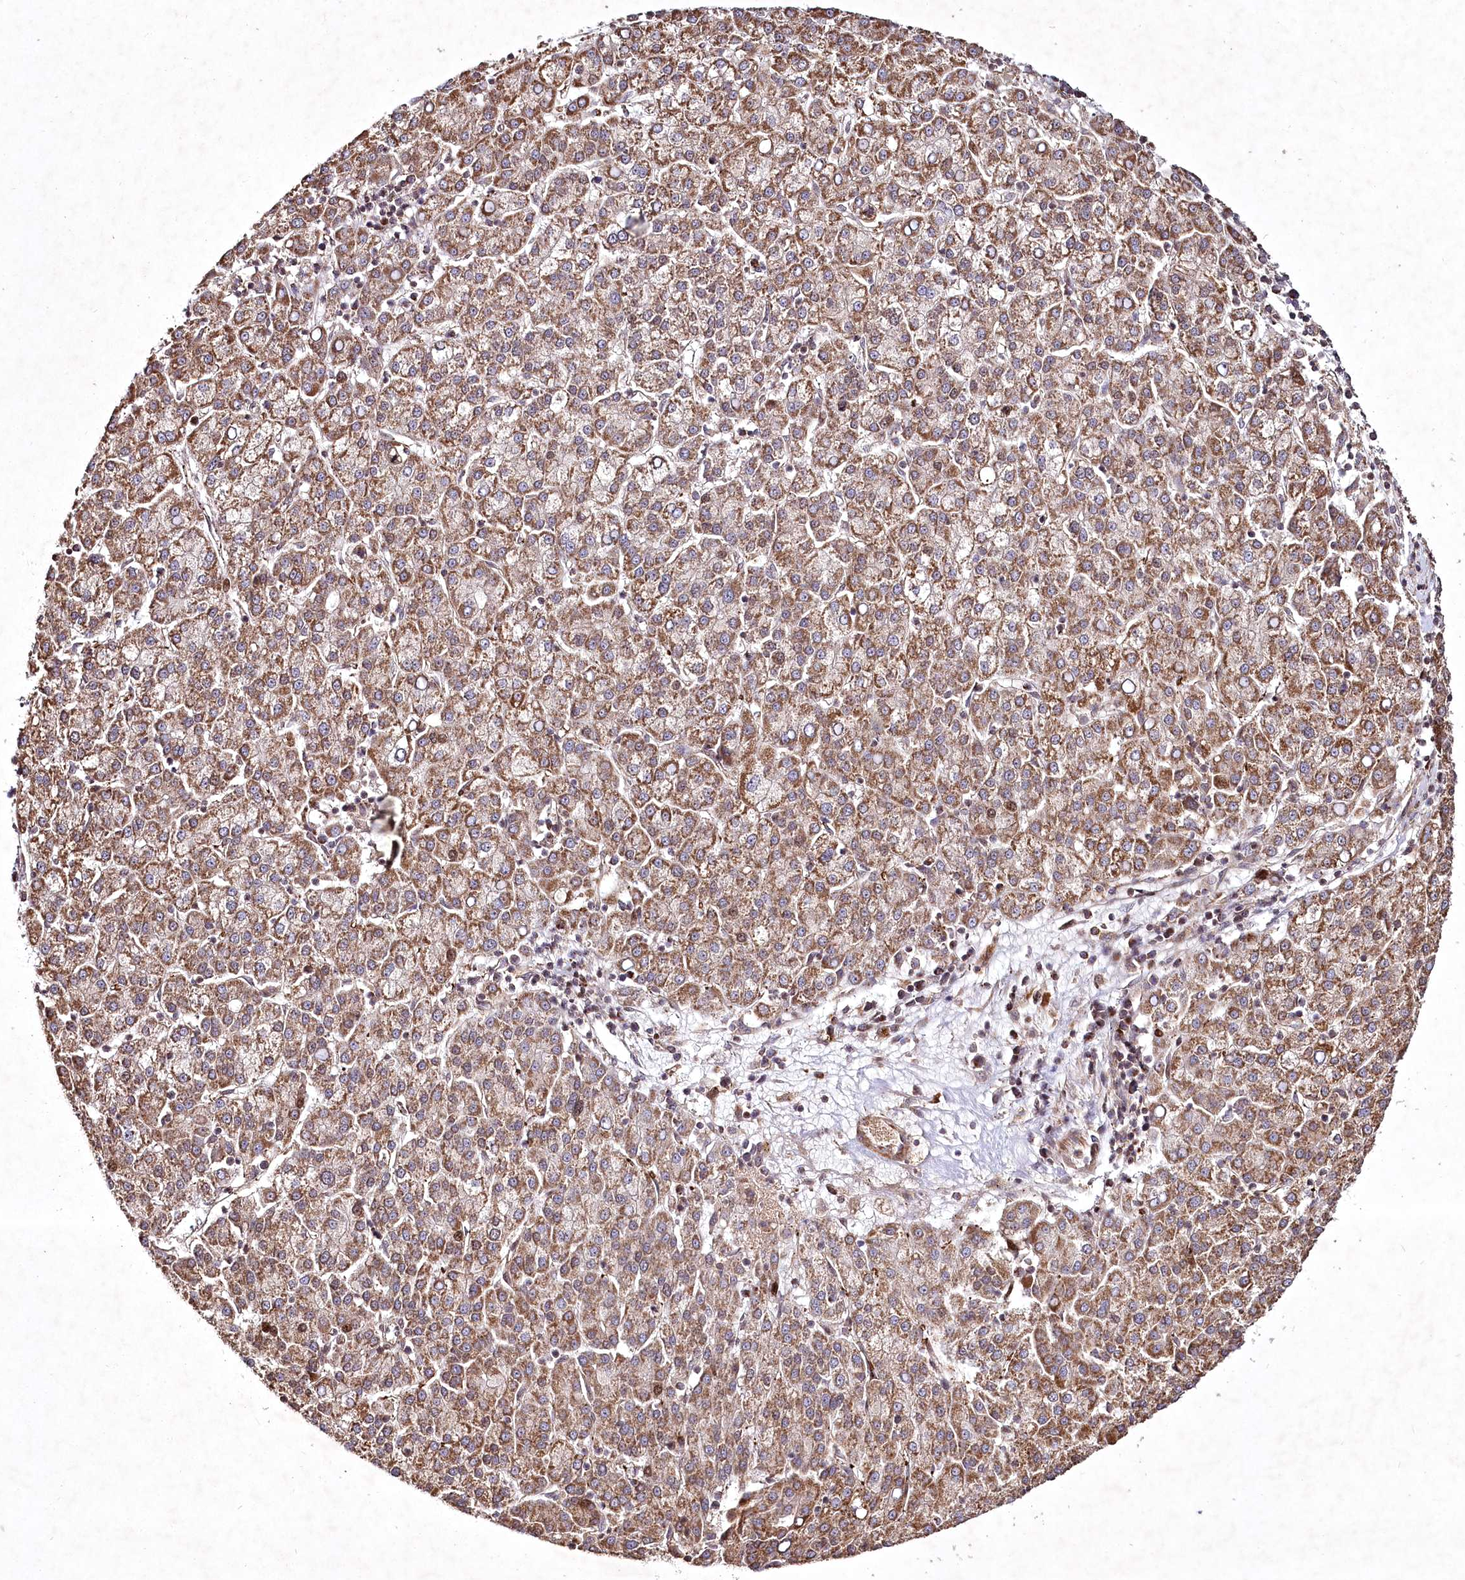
{"staining": {"intensity": "moderate", "quantity": ">75%", "location": "cytoplasmic/membranous"}, "tissue": "liver cancer", "cell_type": "Tumor cells", "image_type": "cancer", "snomed": [{"axis": "morphology", "description": "Carcinoma, Hepatocellular, NOS"}, {"axis": "topography", "description": "Liver"}], "caption": "Immunohistochemistry (DAB) staining of human hepatocellular carcinoma (liver) displays moderate cytoplasmic/membranous protein positivity in about >75% of tumor cells.", "gene": "PSTK", "patient": {"sex": "female", "age": 58}}